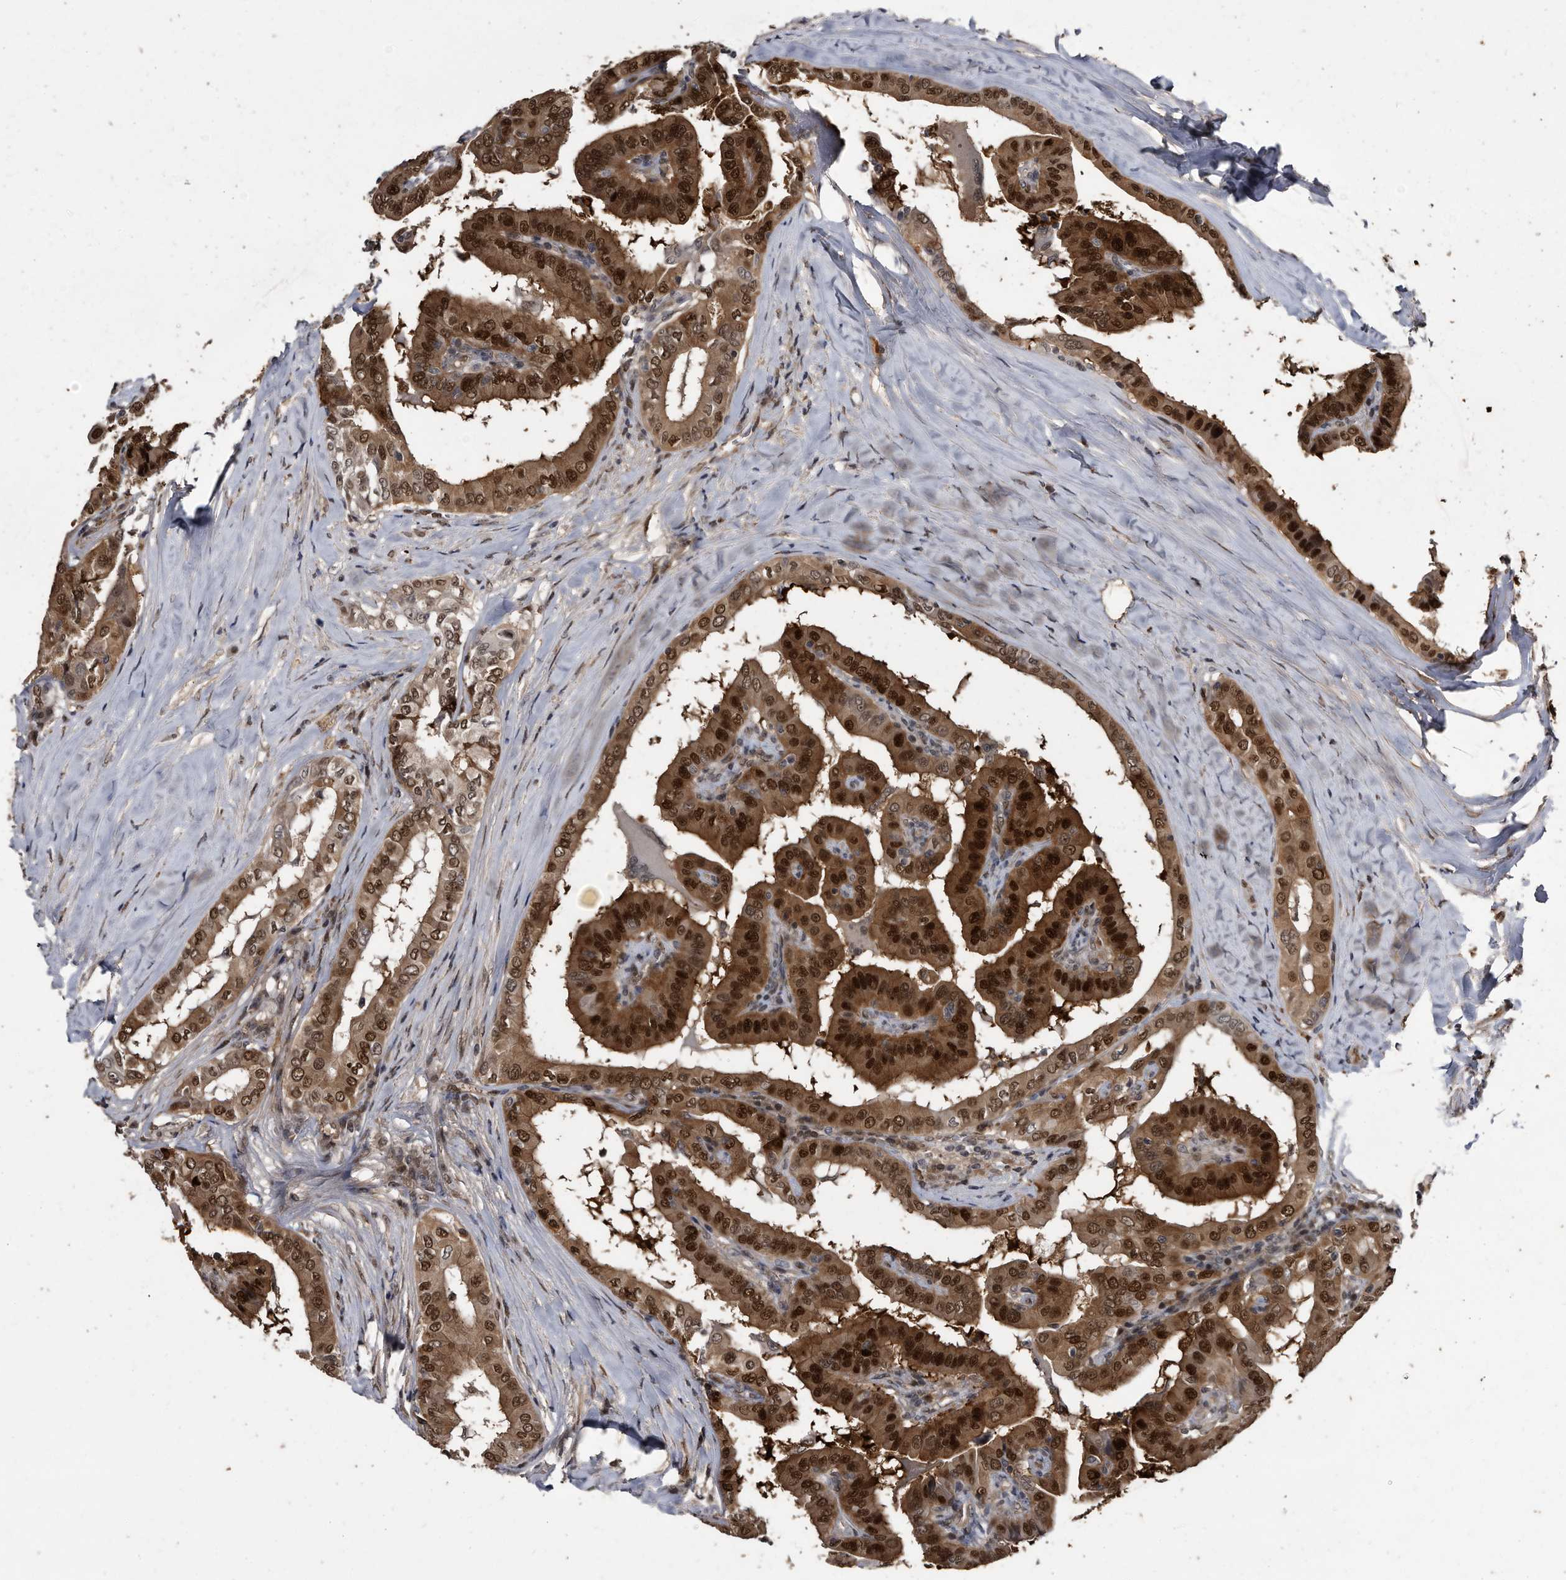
{"staining": {"intensity": "strong", "quantity": ">75%", "location": "cytoplasmic/membranous,nuclear"}, "tissue": "thyroid cancer", "cell_type": "Tumor cells", "image_type": "cancer", "snomed": [{"axis": "morphology", "description": "Papillary adenocarcinoma, NOS"}, {"axis": "topography", "description": "Thyroid gland"}], "caption": "DAB (3,3'-diaminobenzidine) immunohistochemical staining of papillary adenocarcinoma (thyroid) displays strong cytoplasmic/membranous and nuclear protein positivity in approximately >75% of tumor cells.", "gene": "RAD23B", "patient": {"sex": "male", "age": 33}}